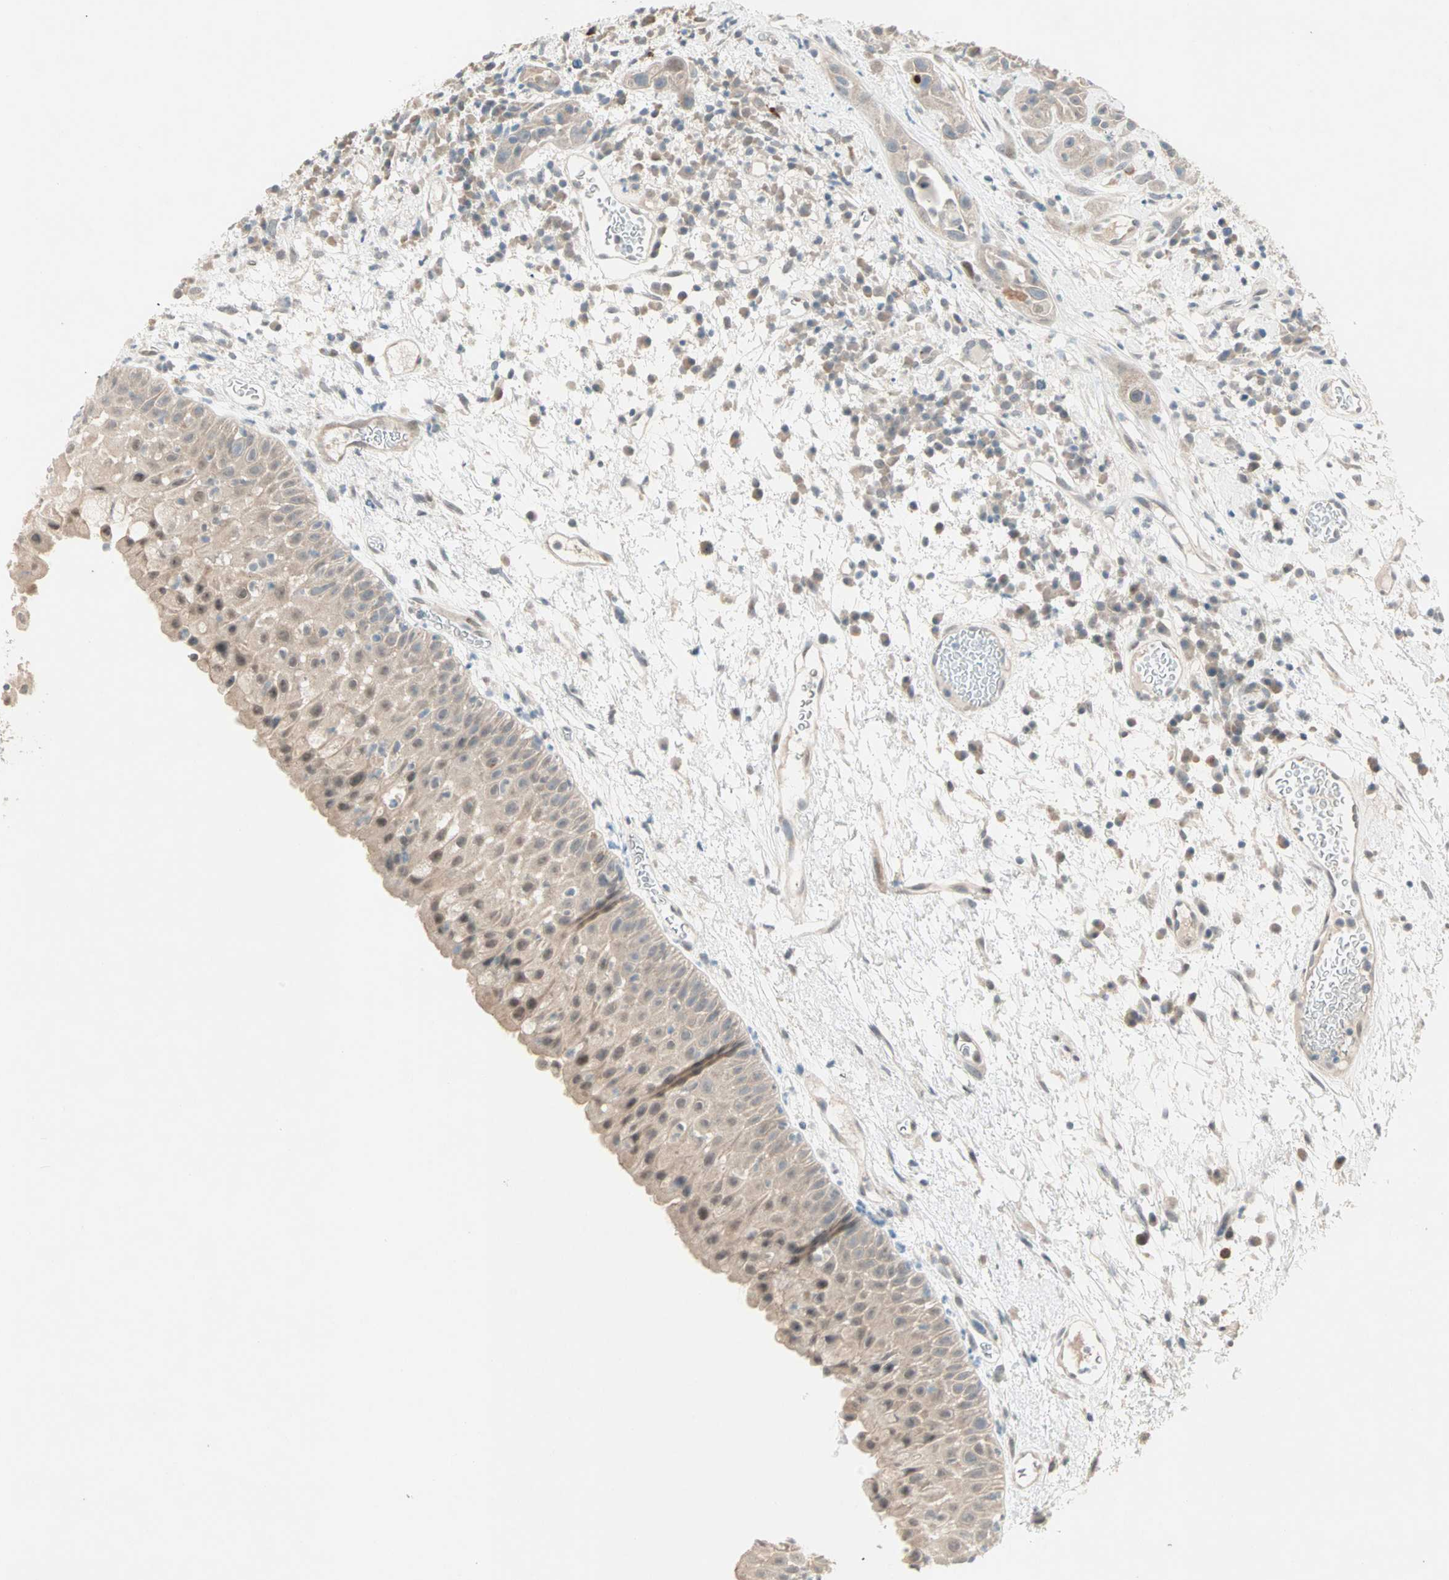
{"staining": {"intensity": "weak", "quantity": ">75%", "location": "cytoplasmic/membranous"}, "tissue": "head and neck cancer", "cell_type": "Tumor cells", "image_type": "cancer", "snomed": [{"axis": "morphology", "description": "Squamous cell carcinoma, NOS"}, {"axis": "topography", "description": "Head-Neck"}], "caption": "Tumor cells demonstrate weak cytoplasmic/membranous staining in about >75% of cells in head and neck cancer. (DAB (3,3'-diaminobenzidine) IHC with brightfield microscopy, high magnification).", "gene": "RTL6", "patient": {"sex": "male", "age": 62}}